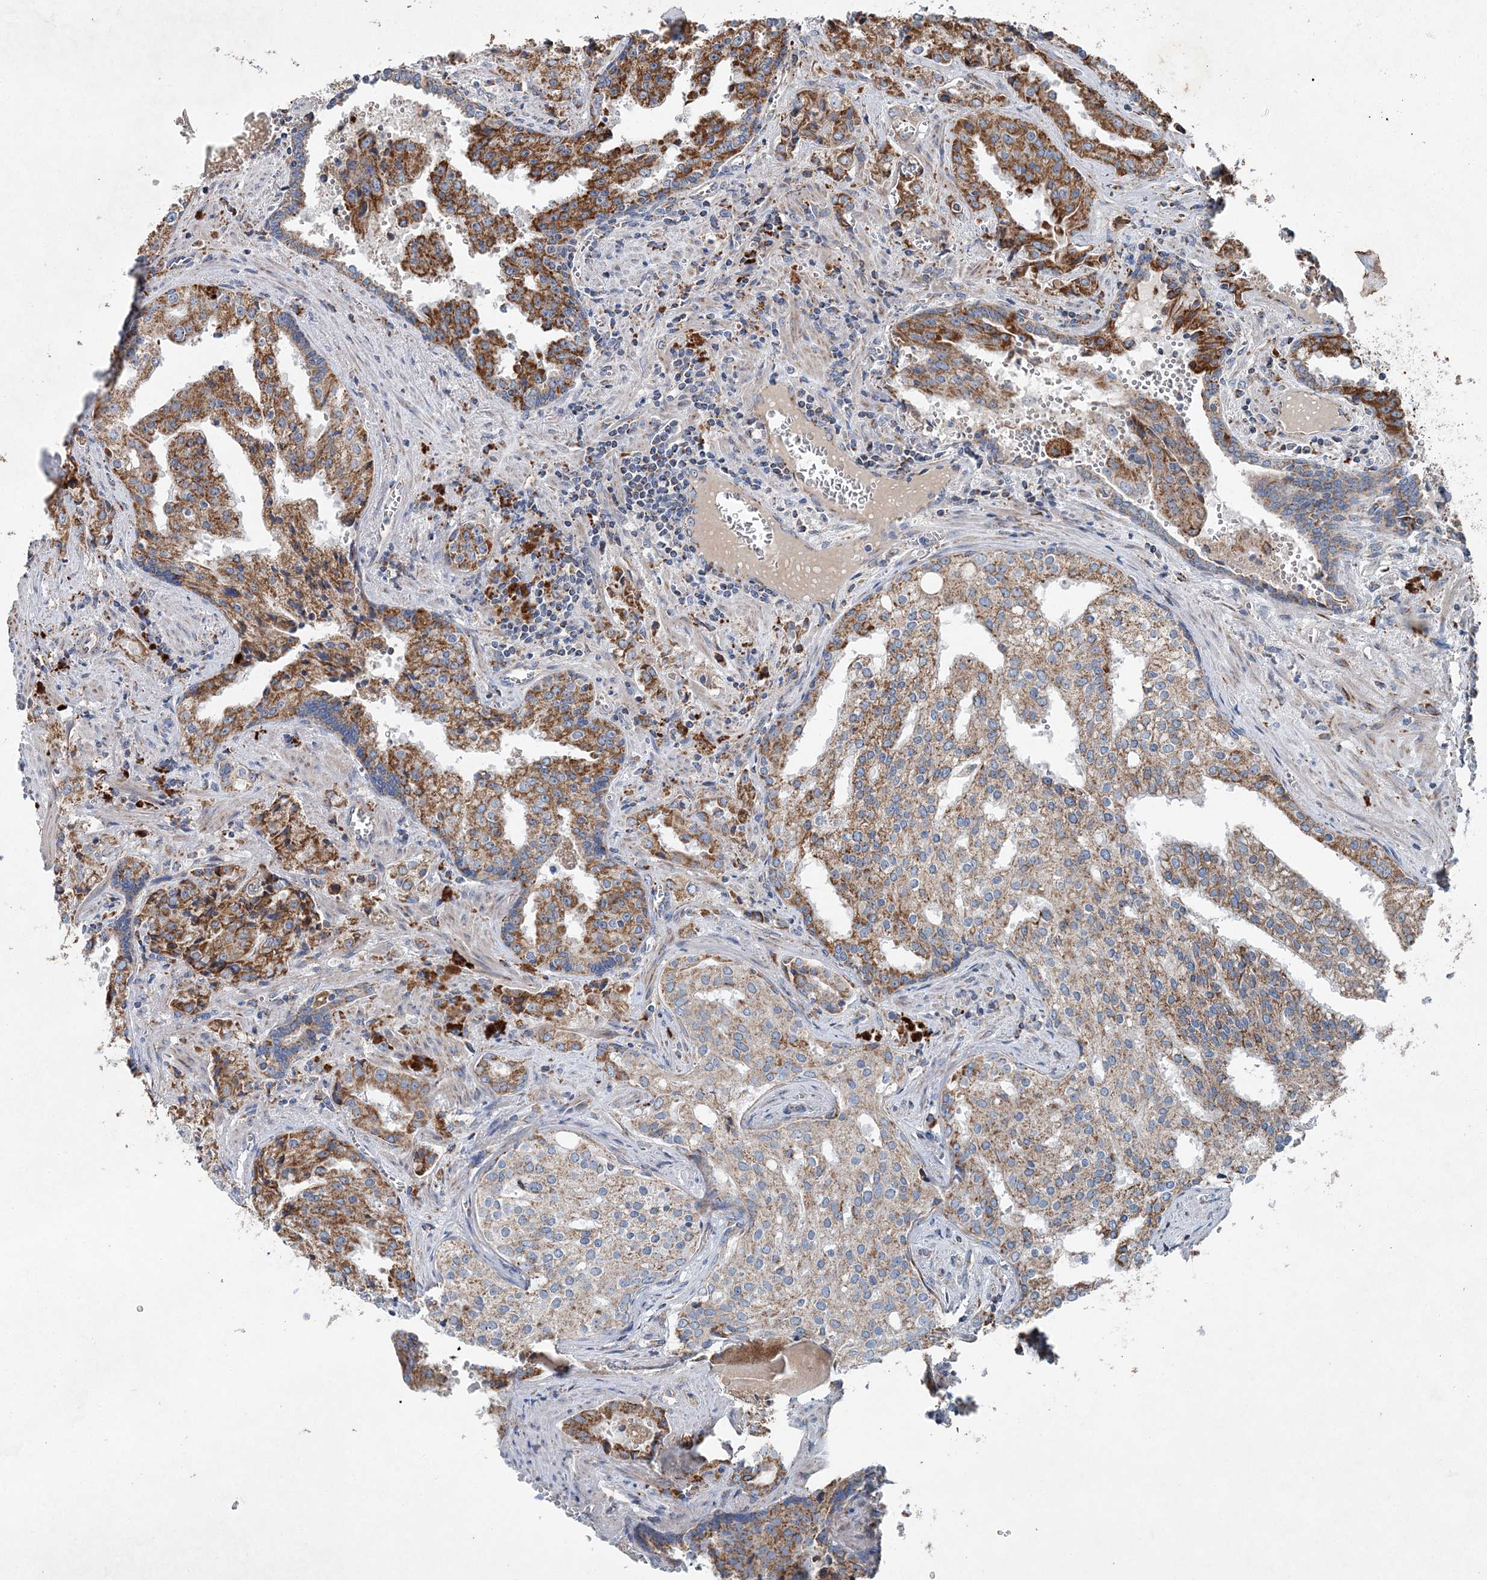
{"staining": {"intensity": "moderate", "quantity": ">75%", "location": "cytoplasmic/membranous"}, "tissue": "prostate cancer", "cell_type": "Tumor cells", "image_type": "cancer", "snomed": [{"axis": "morphology", "description": "Adenocarcinoma, High grade"}, {"axis": "topography", "description": "Prostate"}], "caption": "This image reveals IHC staining of prostate cancer (high-grade adenocarcinoma), with medium moderate cytoplasmic/membranous expression in approximately >75% of tumor cells.", "gene": "SPAG16", "patient": {"sex": "male", "age": 68}}